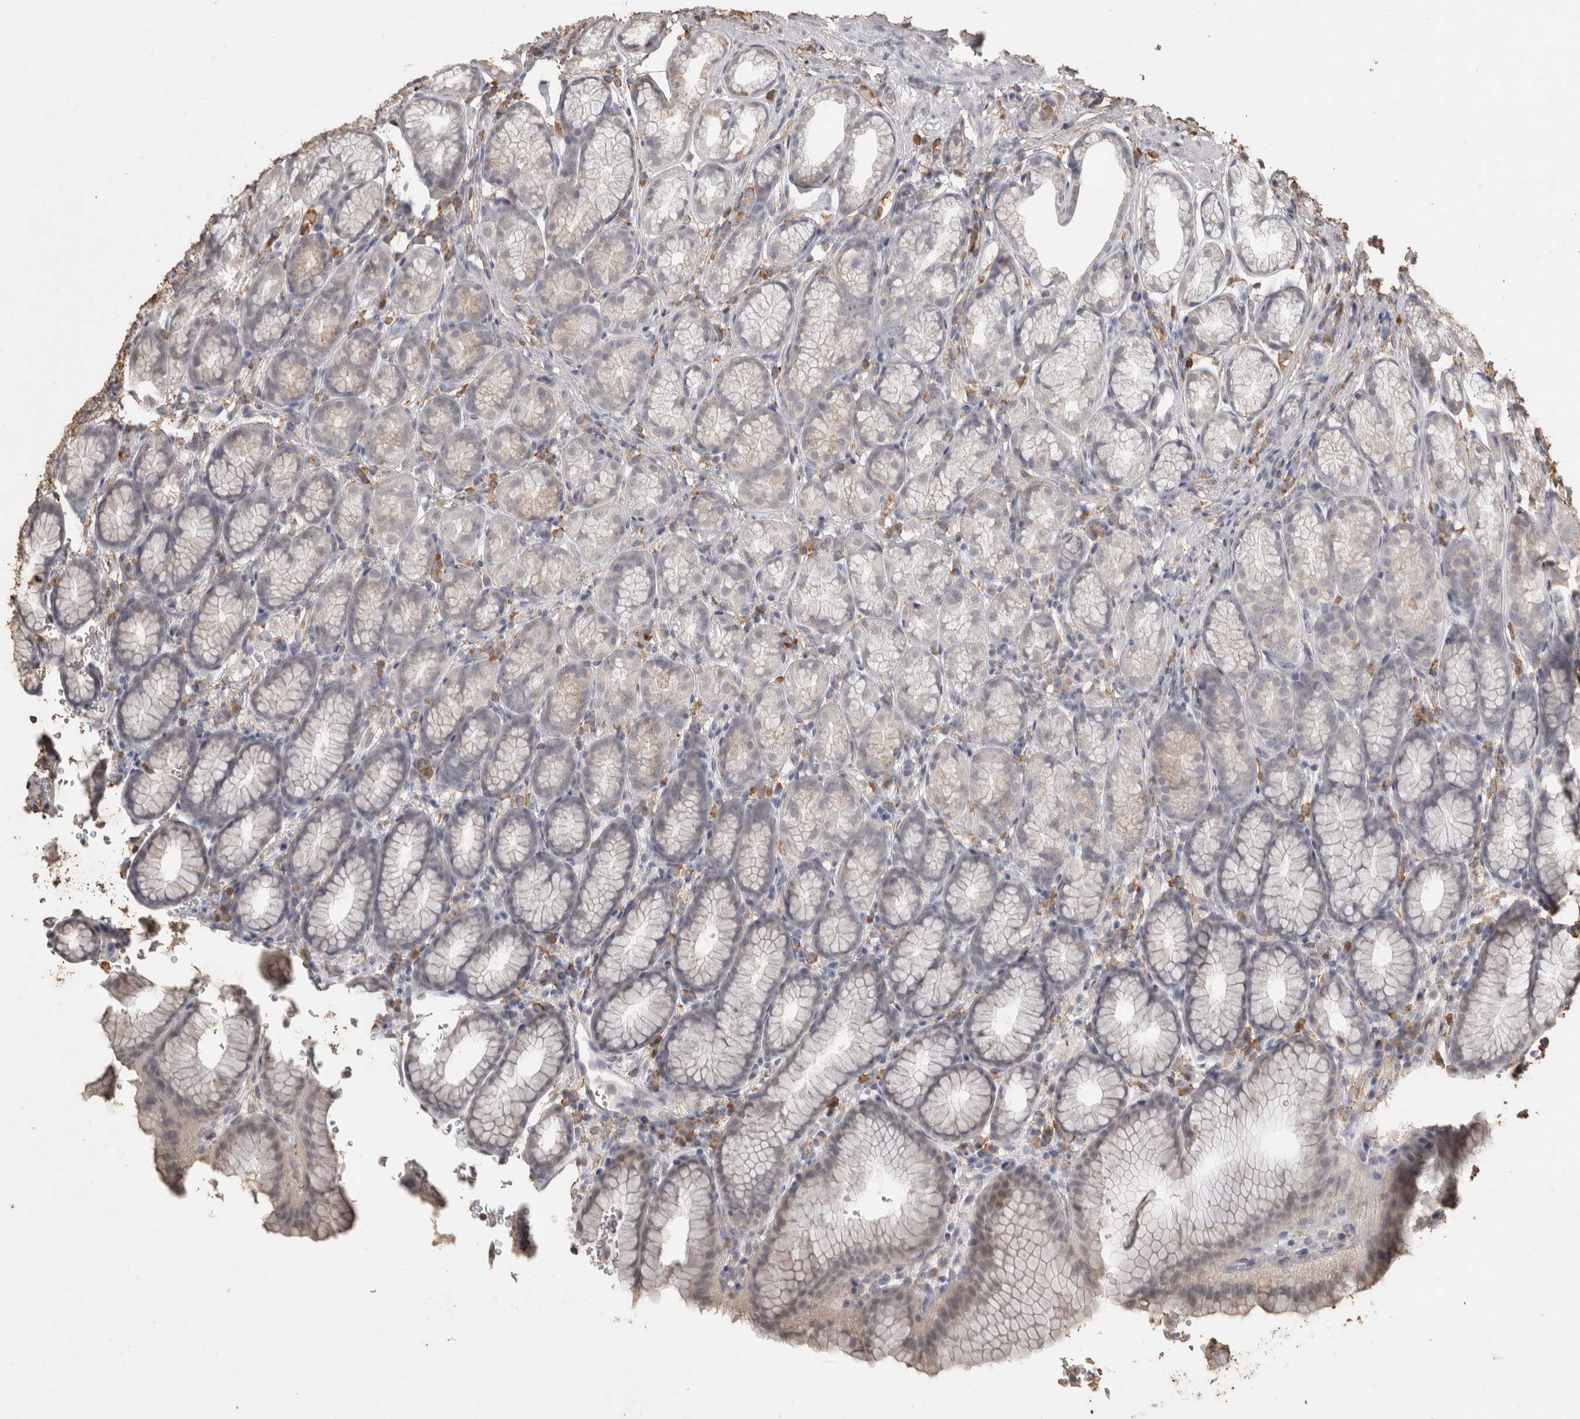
{"staining": {"intensity": "moderate", "quantity": "<25%", "location": "cytoplasmic/membranous"}, "tissue": "stomach", "cell_type": "Glandular cells", "image_type": "normal", "snomed": [{"axis": "morphology", "description": "Normal tissue, NOS"}, {"axis": "topography", "description": "Stomach"}], "caption": "Glandular cells exhibit low levels of moderate cytoplasmic/membranous positivity in about <25% of cells in benign human stomach.", "gene": "REPS2", "patient": {"sex": "male", "age": 42}}